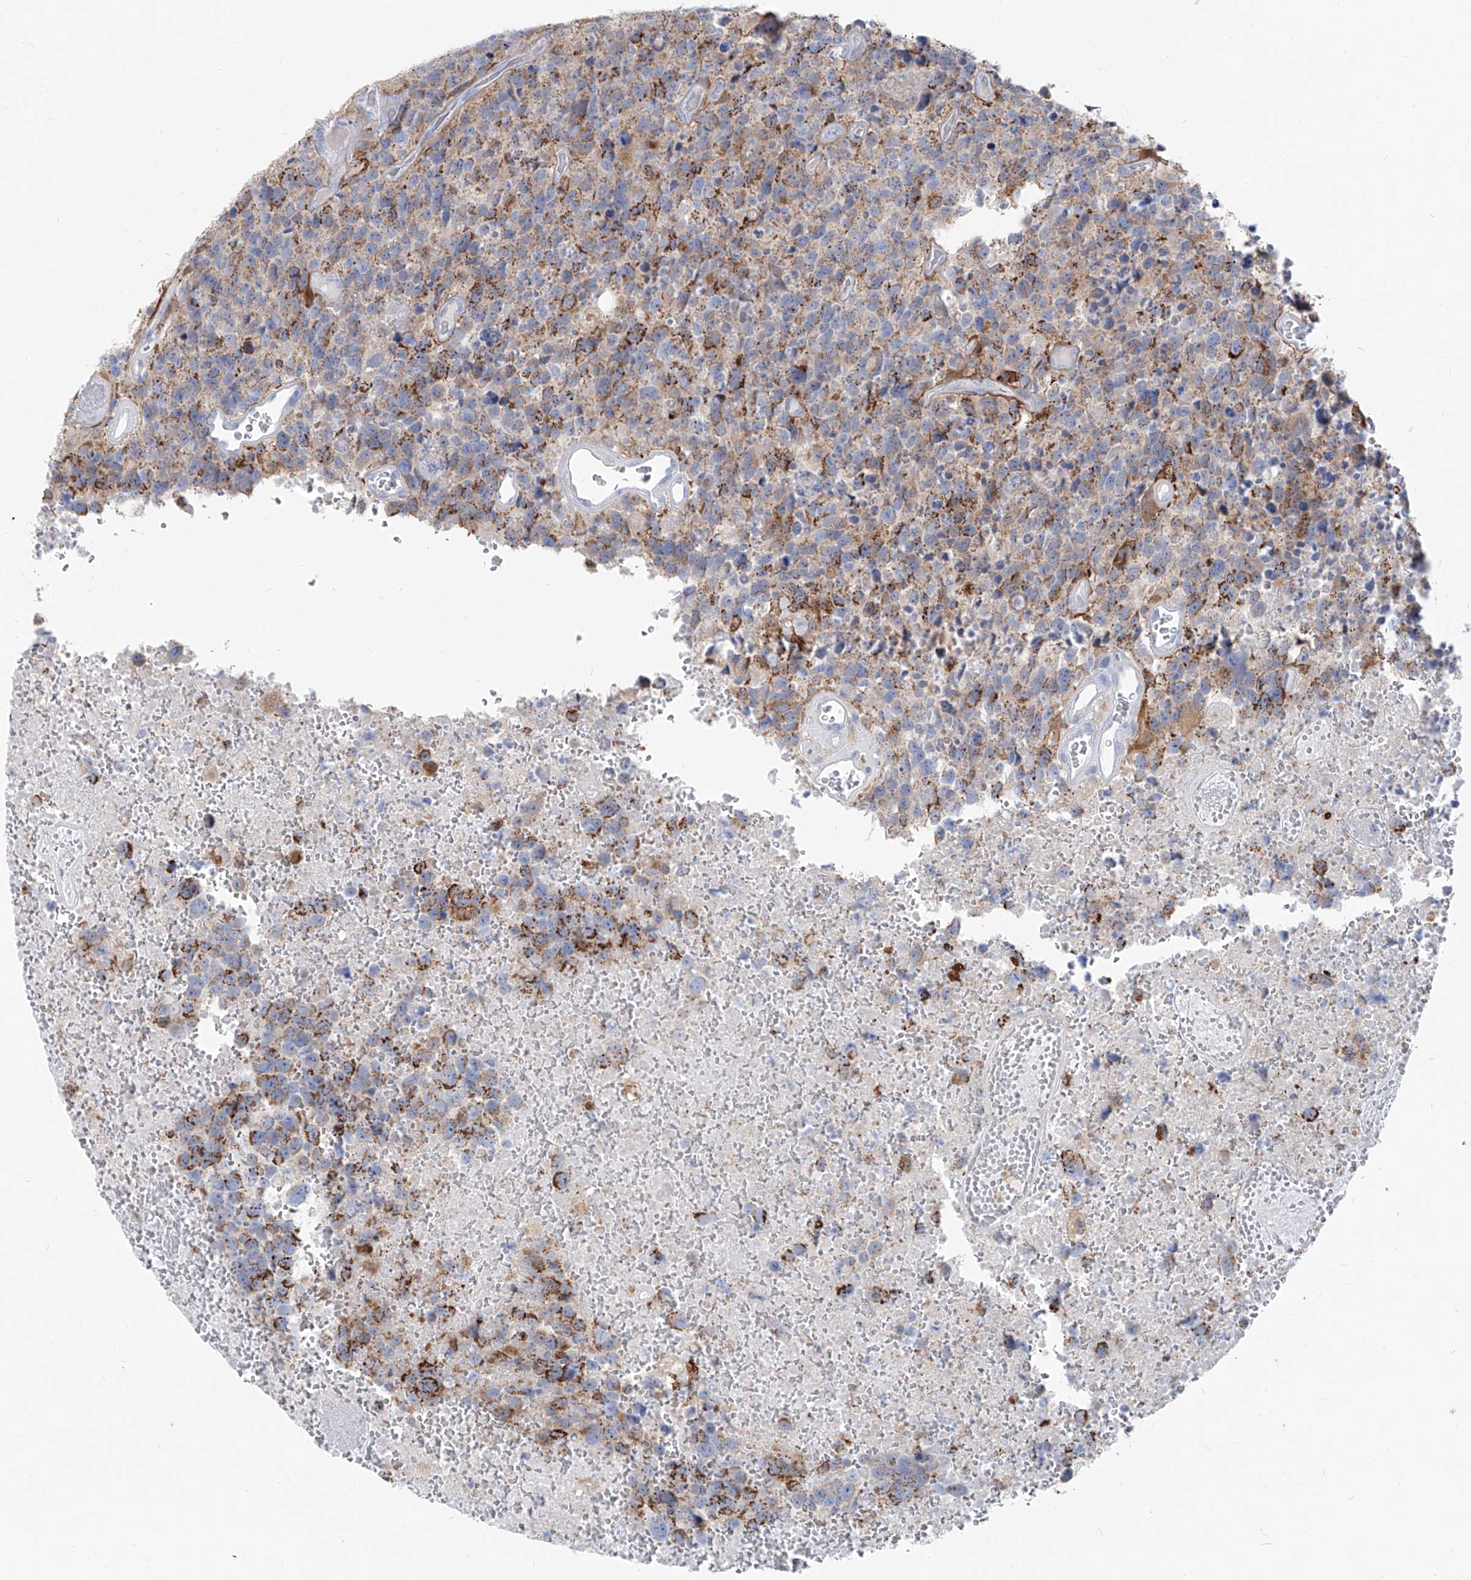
{"staining": {"intensity": "moderate", "quantity": "<25%", "location": "cytoplasmic/membranous"}, "tissue": "glioma", "cell_type": "Tumor cells", "image_type": "cancer", "snomed": [{"axis": "morphology", "description": "Glioma, malignant, High grade"}, {"axis": "topography", "description": "Brain"}], "caption": "An IHC photomicrograph of tumor tissue is shown. Protein staining in brown labels moderate cytoplasmic/membranous positivity in glioma within tumor cells.", "gene": "UFL1", "patient": {"sex": "male", "age": 69}}